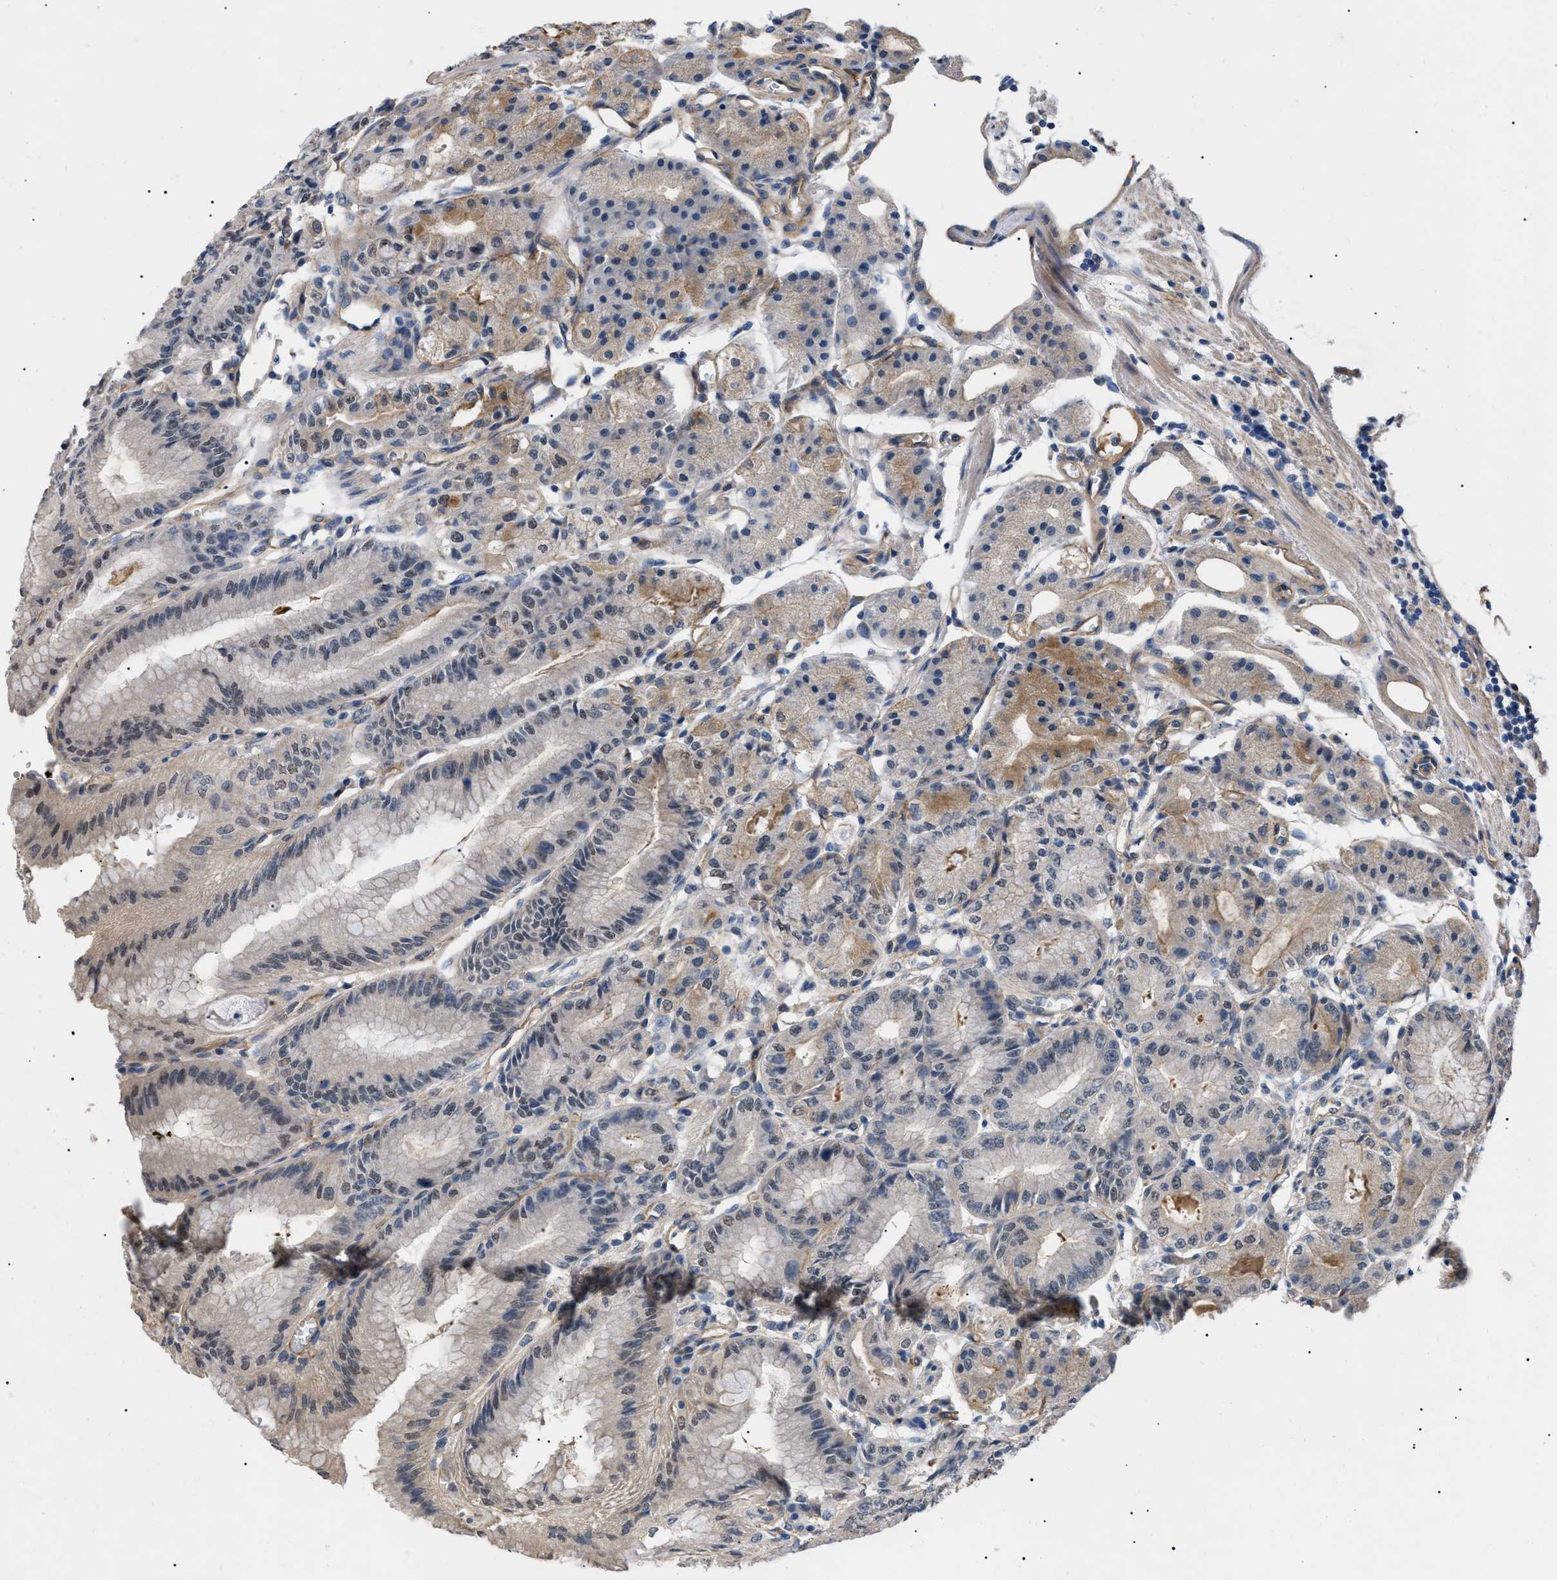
{"staining": {"intensity": "weak", "quantity": "25%-75%", "location": "cytoplasmic/membranous,nuclear"}, "tissue": "stomach", "cell_type": "Glandular cells", "image_type": "normal", "snomed": [{"axis": "morphology", "description": "Normal tissue, NOS"}, {"axis": "topography", "description": "Stomach, lower"}], "caption": "DAB immunohistochemical staining of unremarkable human stomach demonstrates weak cytoplasmic/membranous,nuclear protein expression in about 25%-75% of glandular cells. The staining was performed using DAB (3,3'-diaminobenzidine) to visualize the protein expression in brown, while the nuclei were stained in blue with hematoxylin (Magnification: 20x).", "gene": "CRCP", "patient": {"sex": "male", "age": 71}}